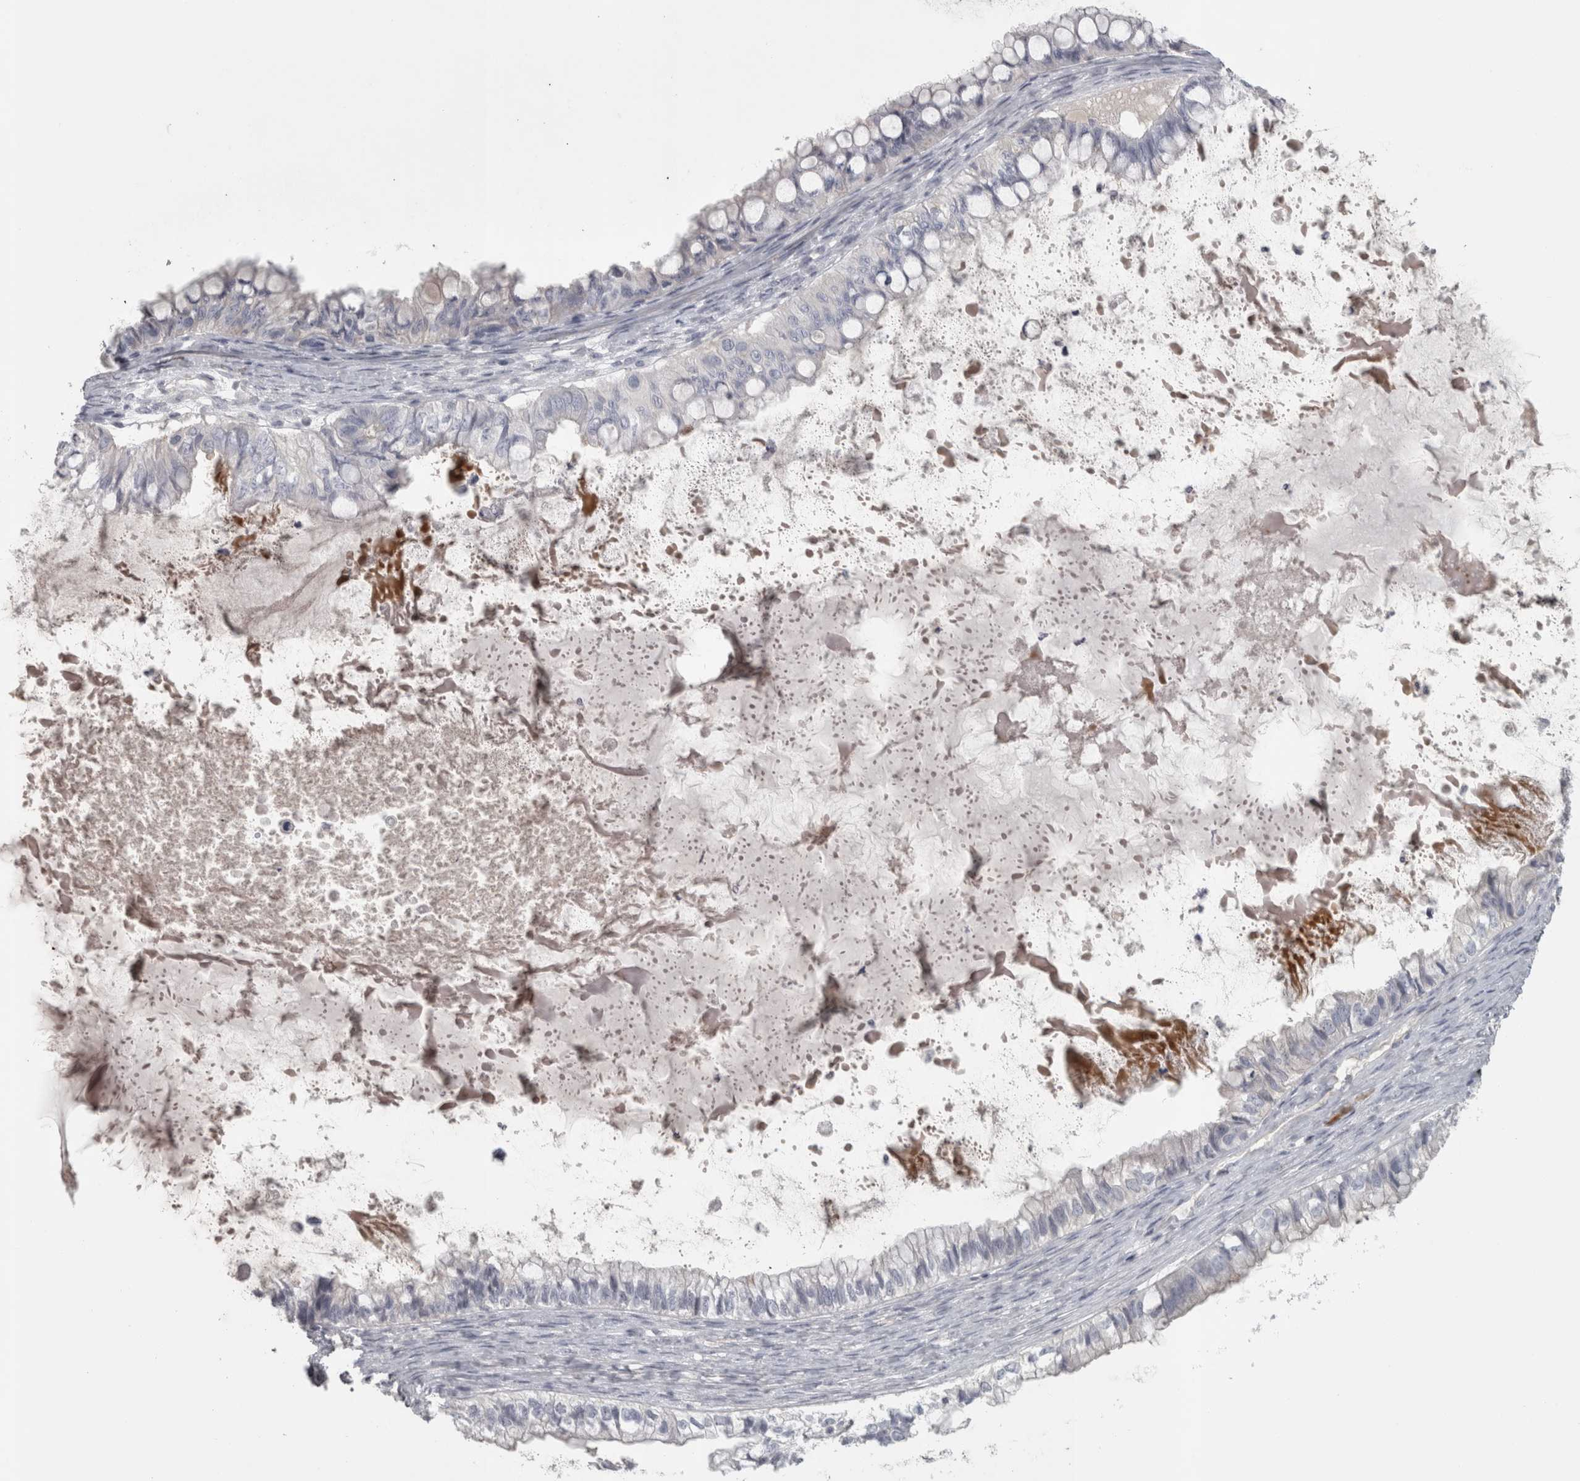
{"staining": {"intensity": "negative", "quantity": "none", "location": "none"}, "tissue": "ovarian cancer", "cell_type": "Tumor cells", "image_type": "cancer", "snomed": [{"axis": "morphology", "description": "Cystadenocarcinoma, mucinous, NOS"}, {"axis": "topography", "description": "Ovary"}], "caption": "Immunohistochemistry (IHC) of mucinous cystadenocarcinoma (ovarian) shows no expression in tumor cells. Brightfield microscopy of immunohistochemistry stained with DAB (3,3'-diaminobenzidine) (brown) and hematoxylin (blue), captured at high magnification.", "gene": "PPP1R12B", "patient": {"sex": "female", "age": 80}}